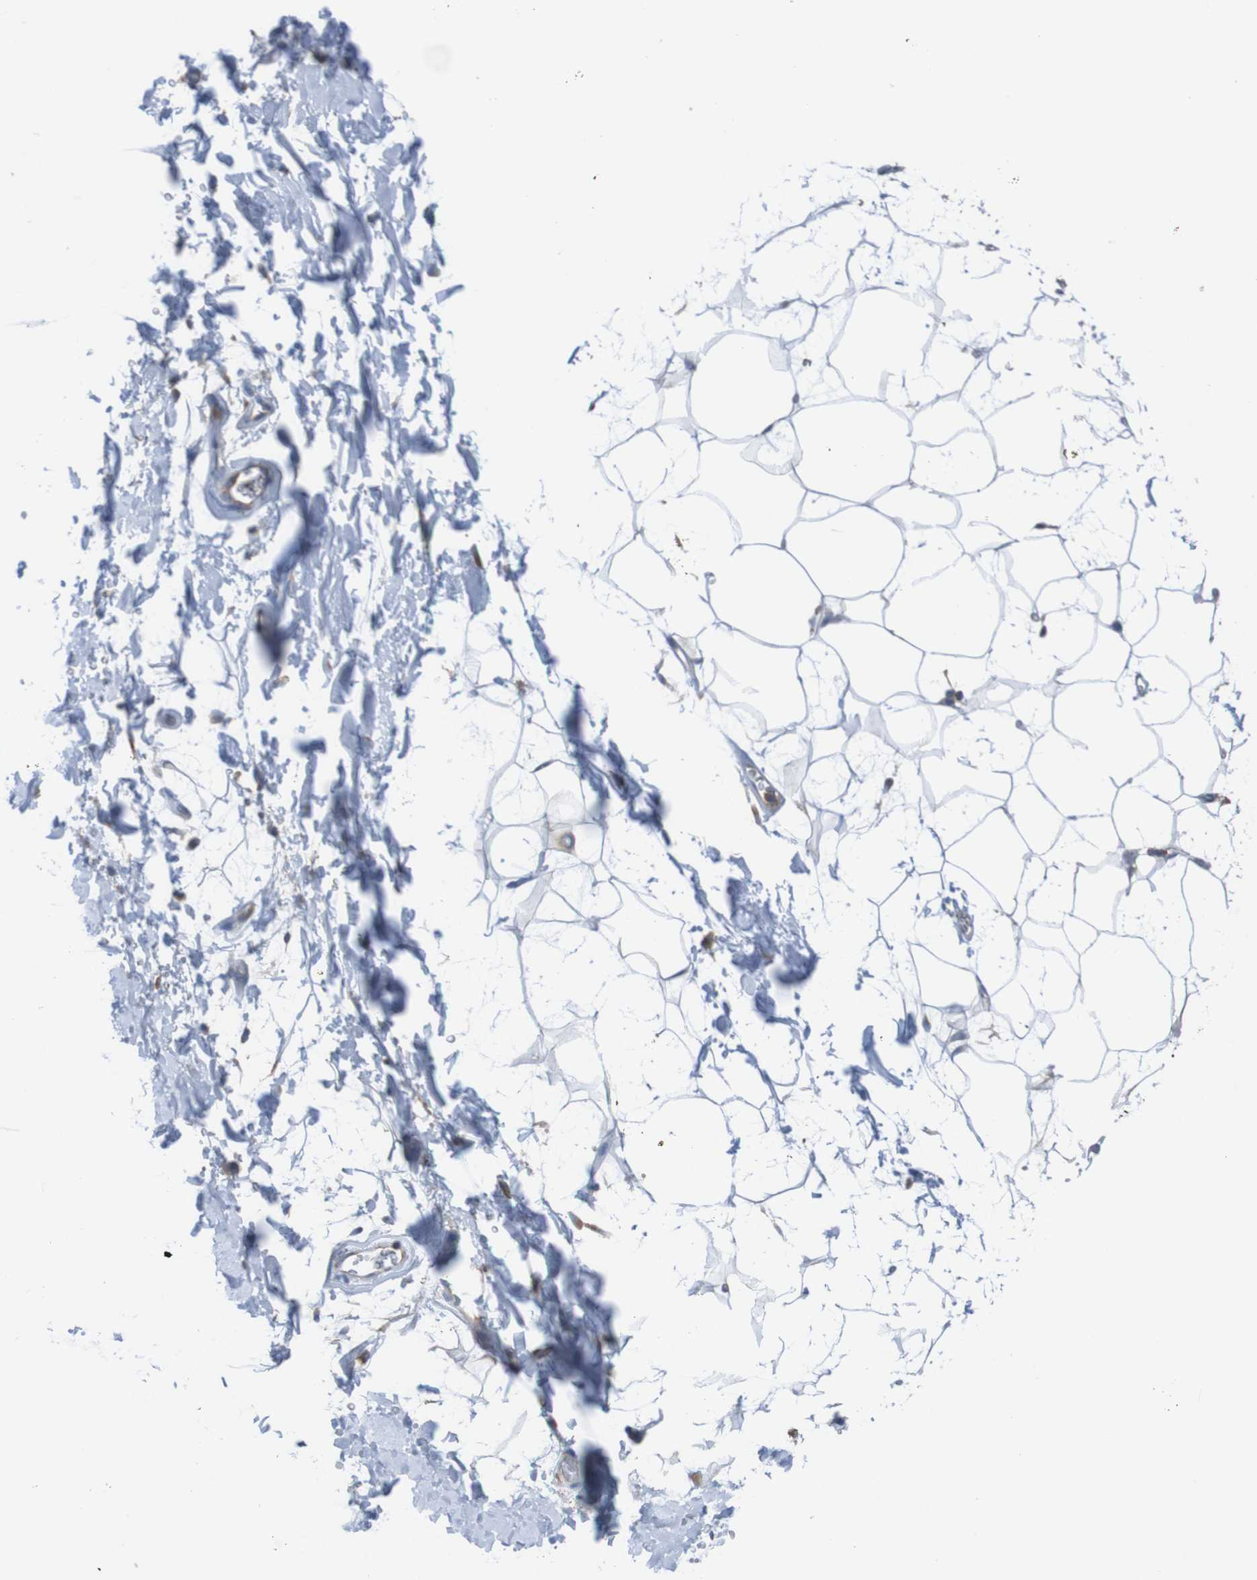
{"staining": {"intensity": "negative", "quantity": "none", "location": "none"}, "tissue": "adipose tissue", "cell_type": "Adipocytes", "image_type": "normal", "snomed": [{"axis": "morphology", "description": "Normal tissue, NOS"}, {"axis": "topography", "description": "Soft tissue"}], "caption": "Protein analysis of benign adipose tissue displays no significant positivity in adipocytes.", "gene": "MINAR1", "patient": {"sex": "male", "age": 72}}